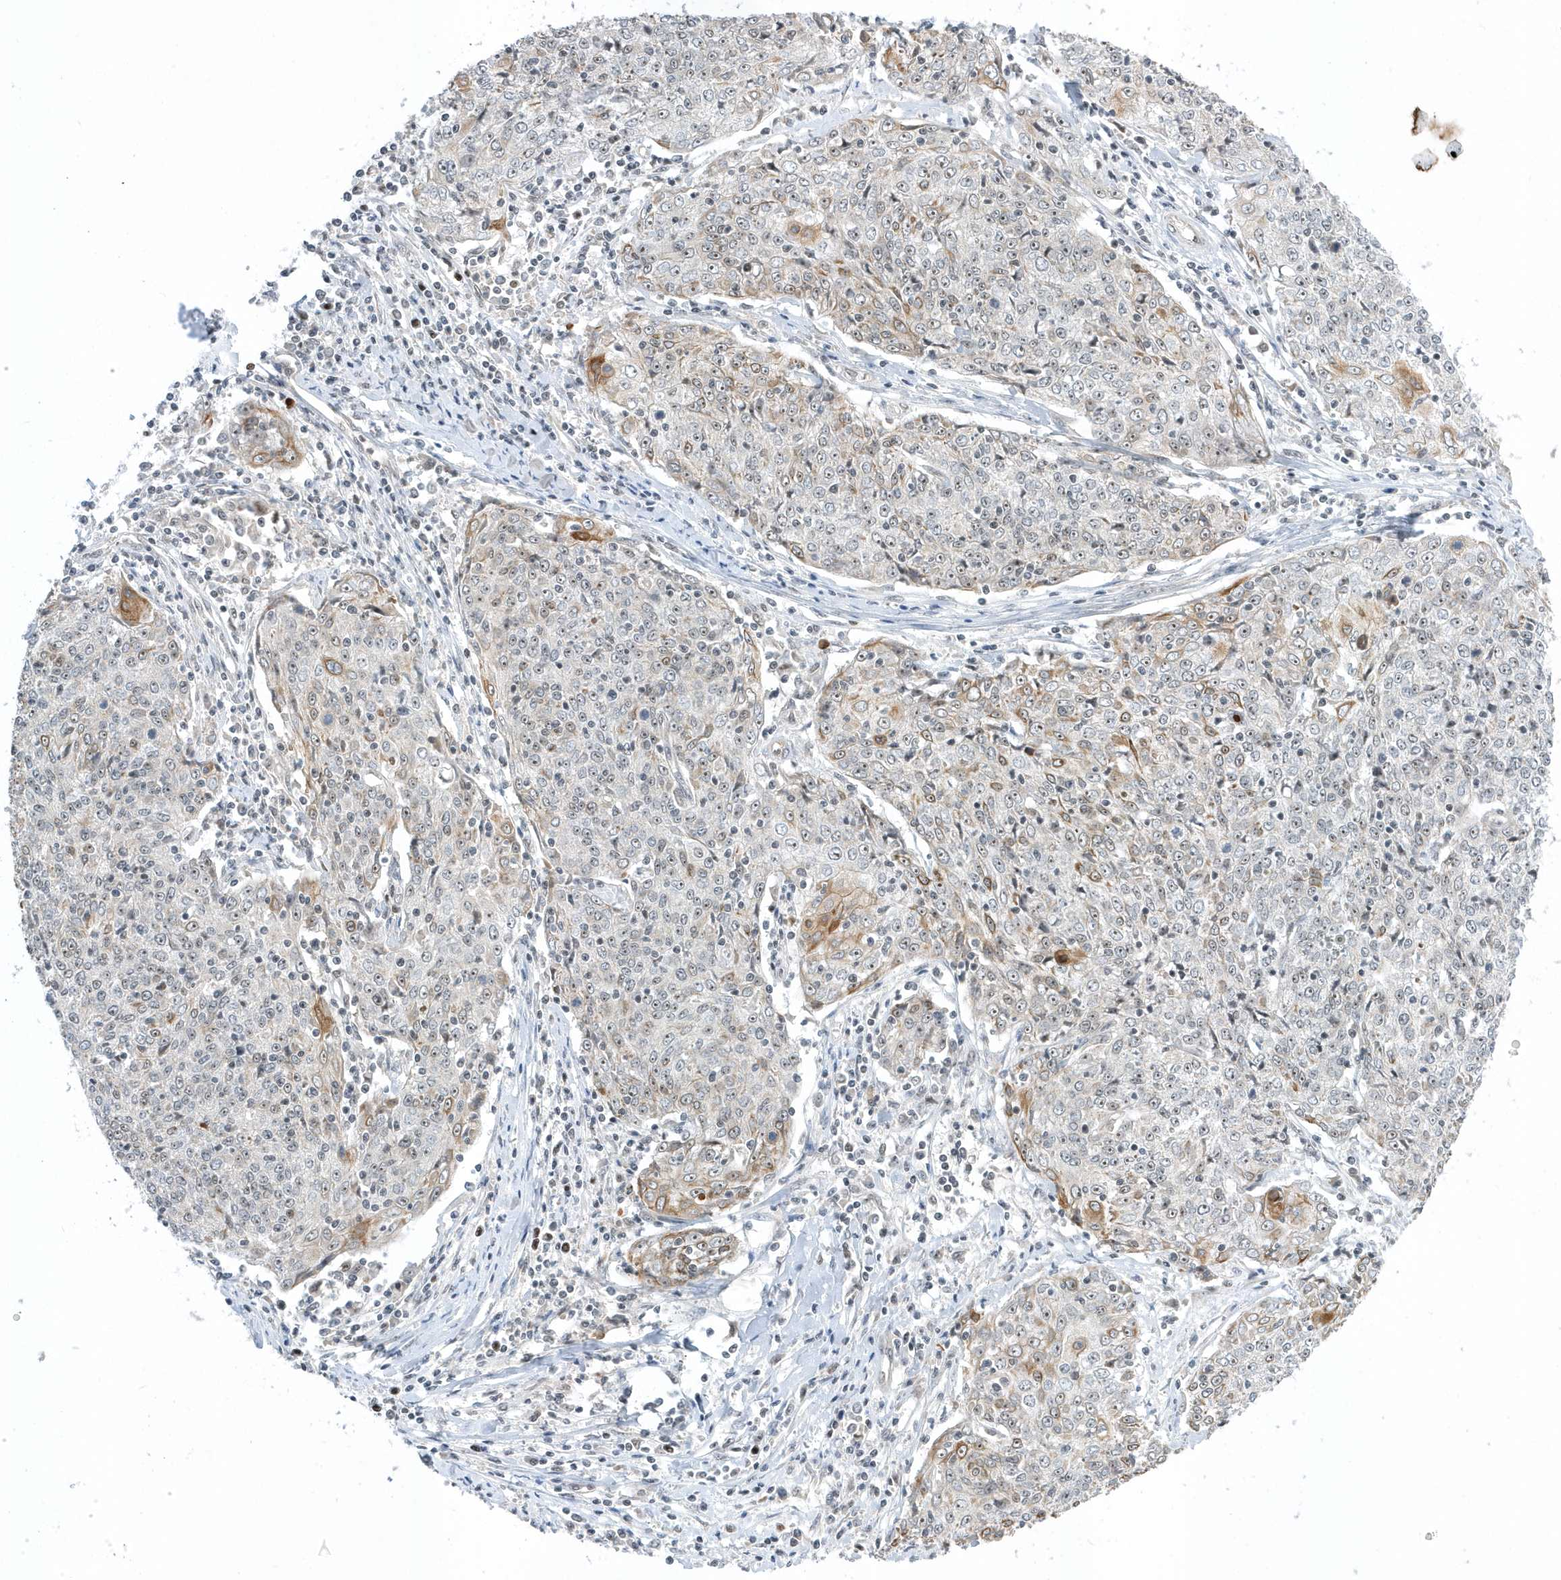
{"staining": {"intensity": "moderate", "quantity": "<25%", "location": "cytoplasmic/membranous"}, "tissue": "cervical cancer", "cell_type": "Tumor cells", "image_type": "cancer", "snomed": [{"axis": "morphology", "description": "Squamous cell carcinoma, NOS"}, {"axis": "topography", "description": "Cervix"}], "caption": "Immunohistochemical staining of cervical squamous cell carcinoma displays moderate cytoplasmic/membranous protein positivity in about <25% of tumor cells. Ihc stains the protein of interest in brown and the nuclei are stained blue.", "gene": "ZNF740", "patient": {"sex": "female", "age": 48}}